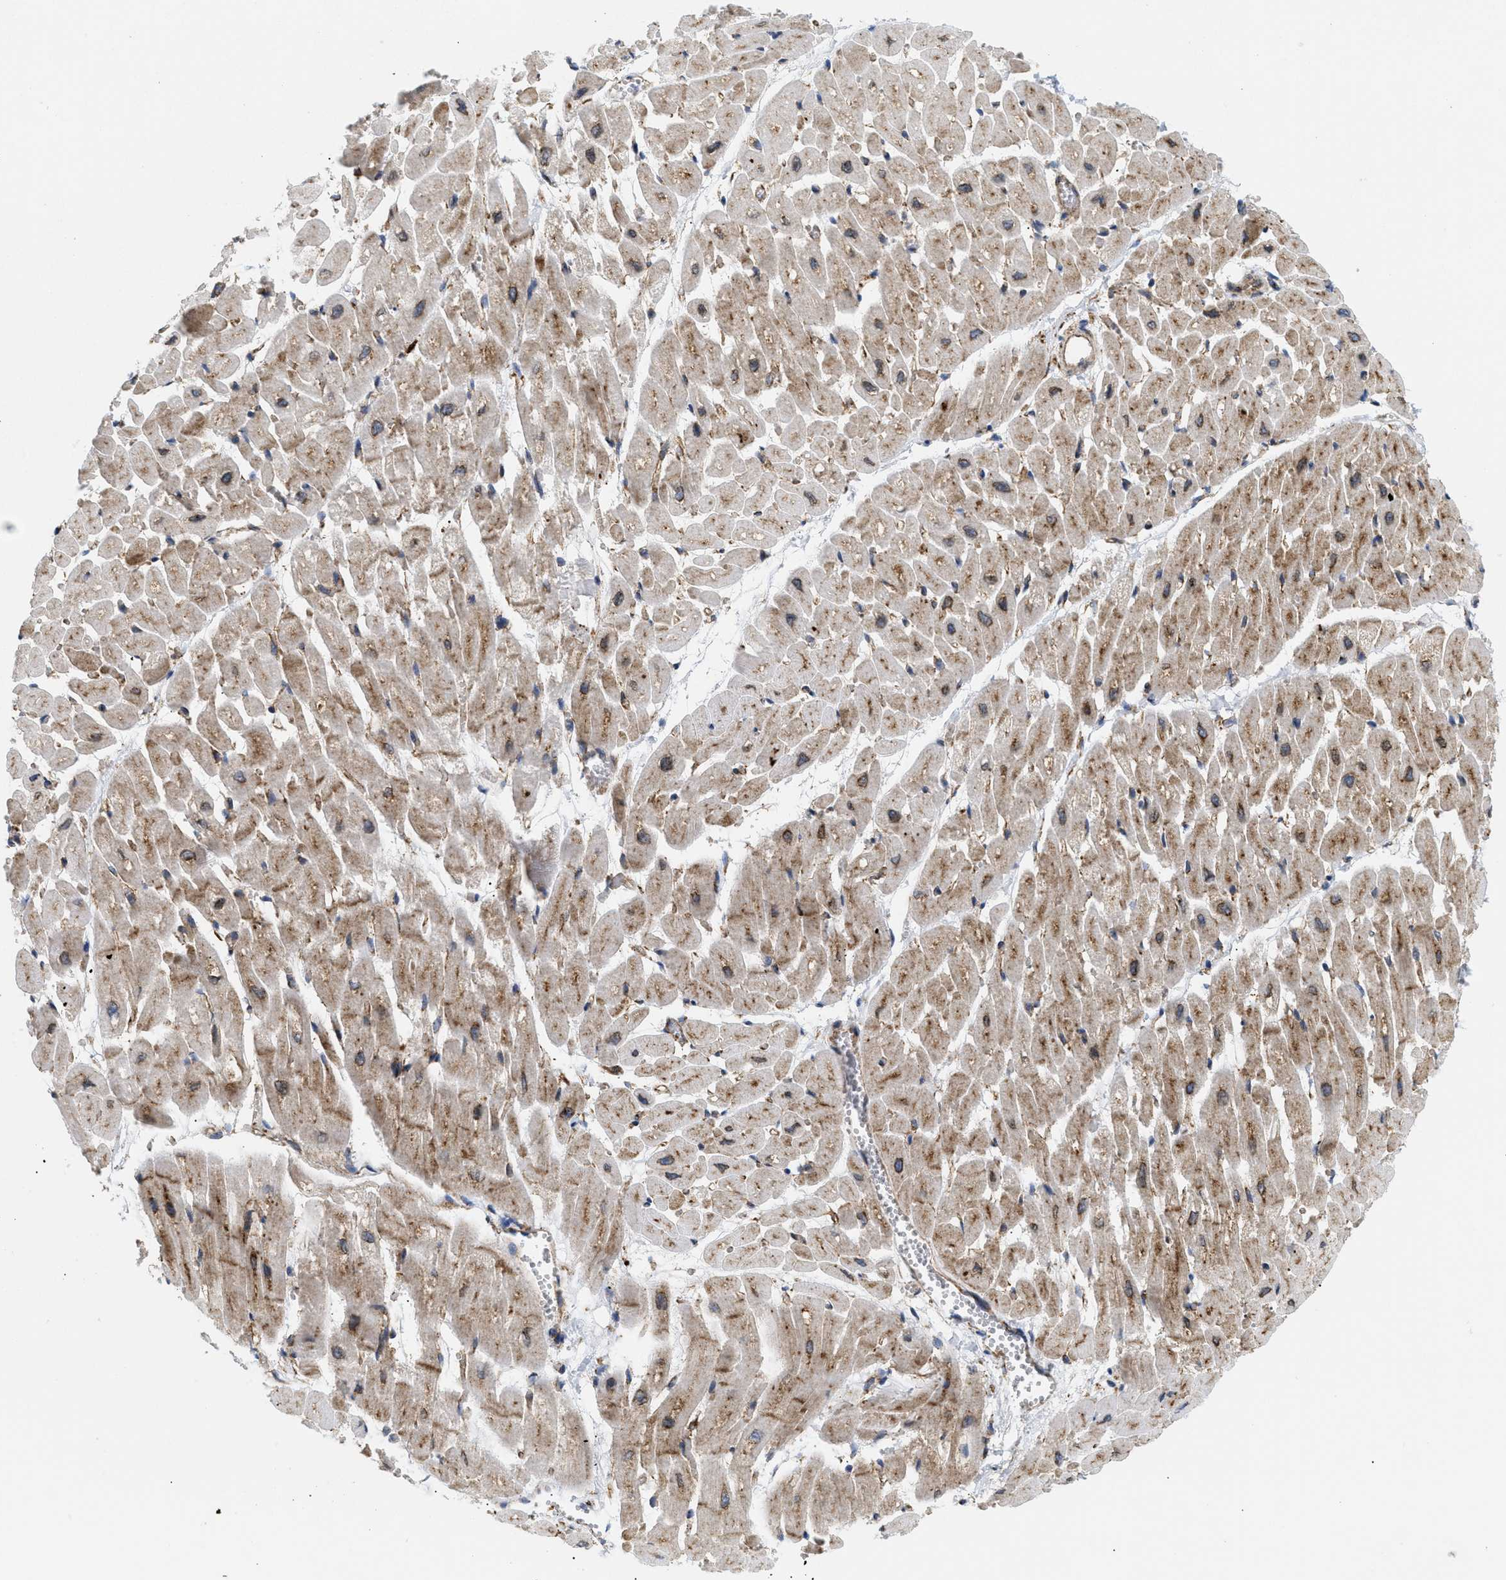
{"staining": {"intensity": "moderate", "quantity": ">75%", "location": "cytoplasmic/membranous"}, "tissue": "heart muscle", "cell_type": "Cardiomyocytes", "image_type": "normal", "snomed": [{"axis": "morphology", "description": "Normal tissue, NOS"}, {"axis": "topography", "description": "Heart"}], "caption": "IHC histopathology image of unremarkable heart muscle: heart muscle stained using IHC displays medium levels of moderate protein expression localized specifically in the cytoplasmic/membranous of cardiomyocytes, appearing as a cytoplasmic/membranous brown color.", "gene": "DCTN4", "patient": {"sex": "male", "age": 45}}